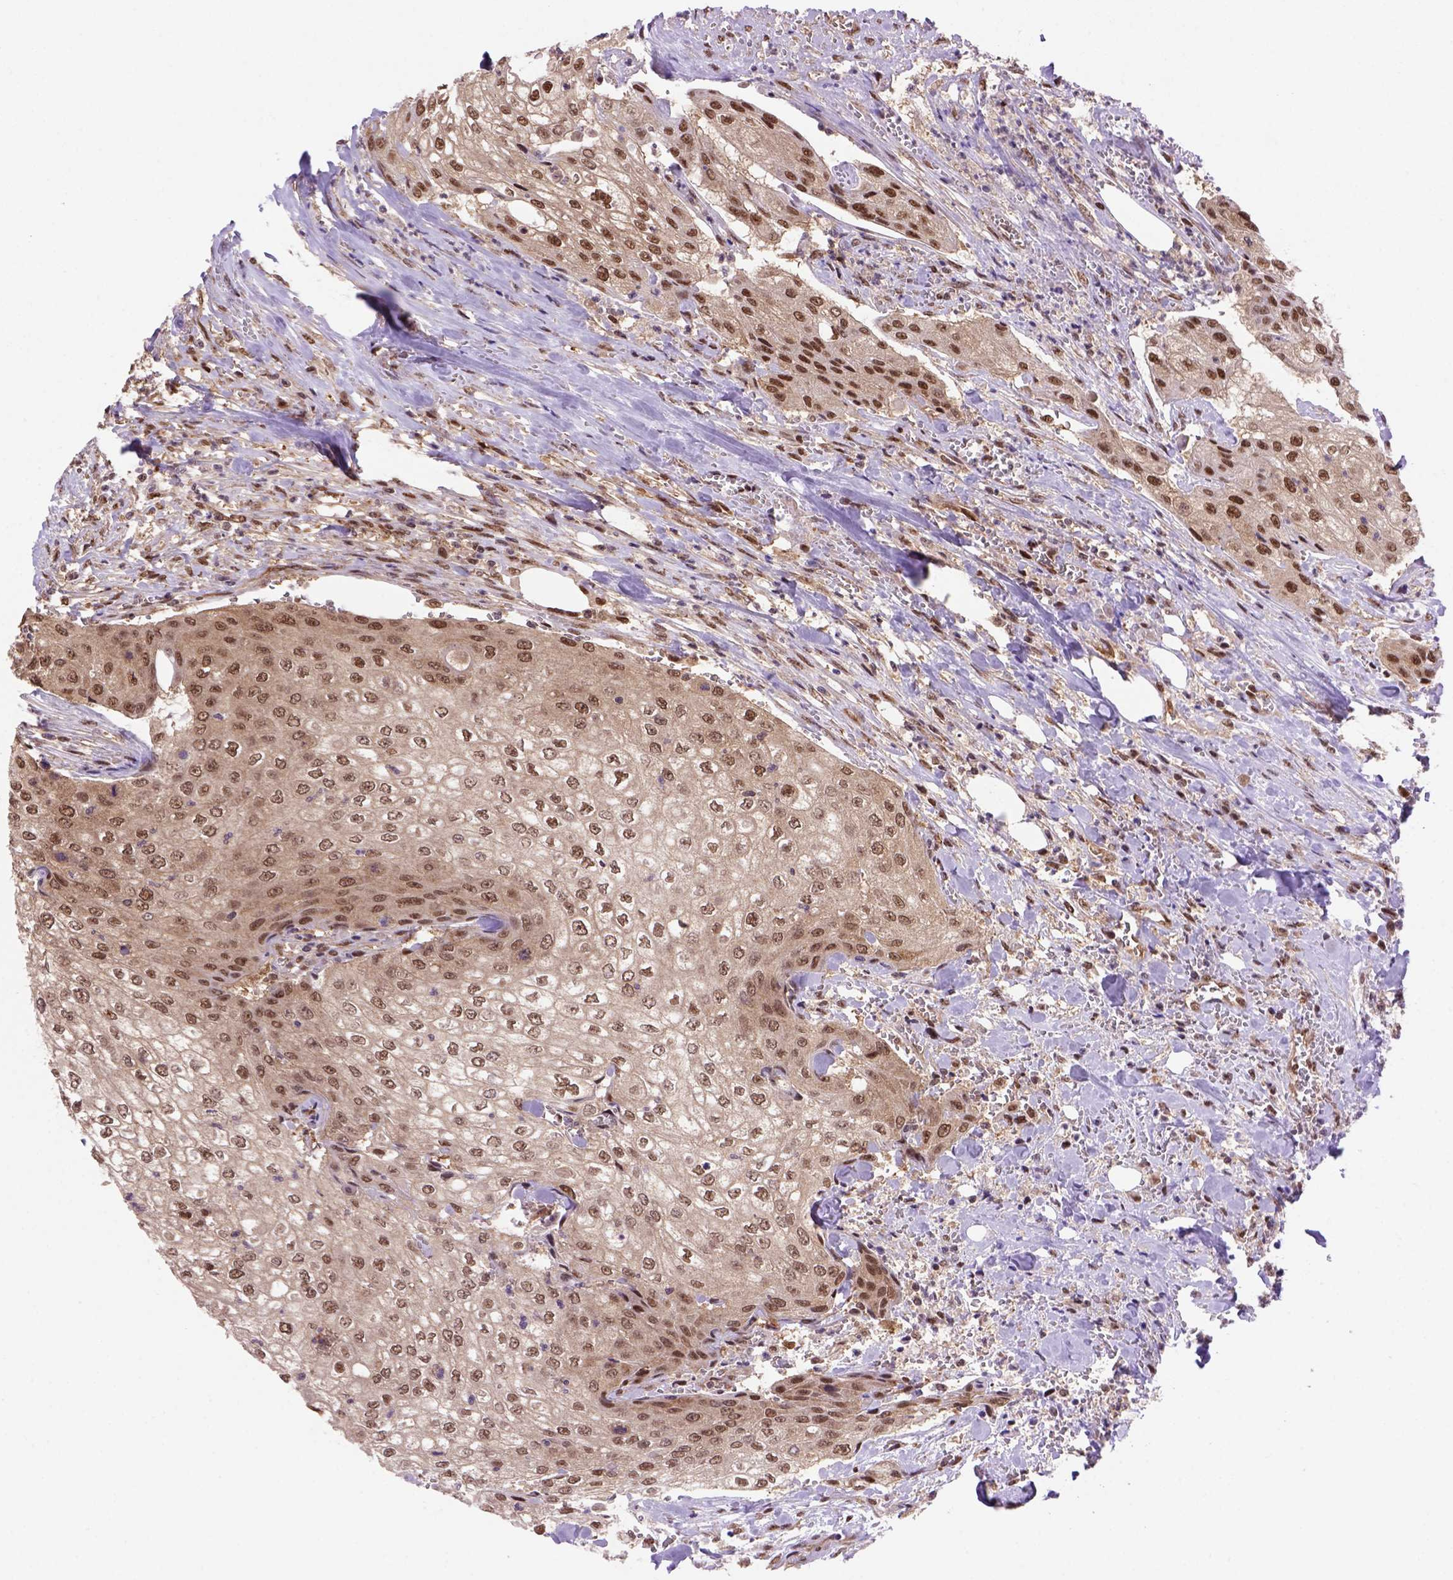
{"staining": {"intensity": "moderate", "quantity": ">75%", "location": "cytoplasmic/membranous,nuclear"}, "tissue": "urothelial cancer", "cell_type": "Tumor cells", "image_type": "cancer", "snomed": [{"axis": "morphology", "description": "Urothelial carcinoma, High grade"}, {"axis": "topography", "description": "Urinary bladder"}], "caption": "The micrograph shows immunohistochemical staining of urothelial cancer. There is moderate cytoplasmic/membranous and nuclear expression is seen in about >75% of tumor cells.", "gene": "PSMC2", "patient": {"sex": "male", "age": 62}}